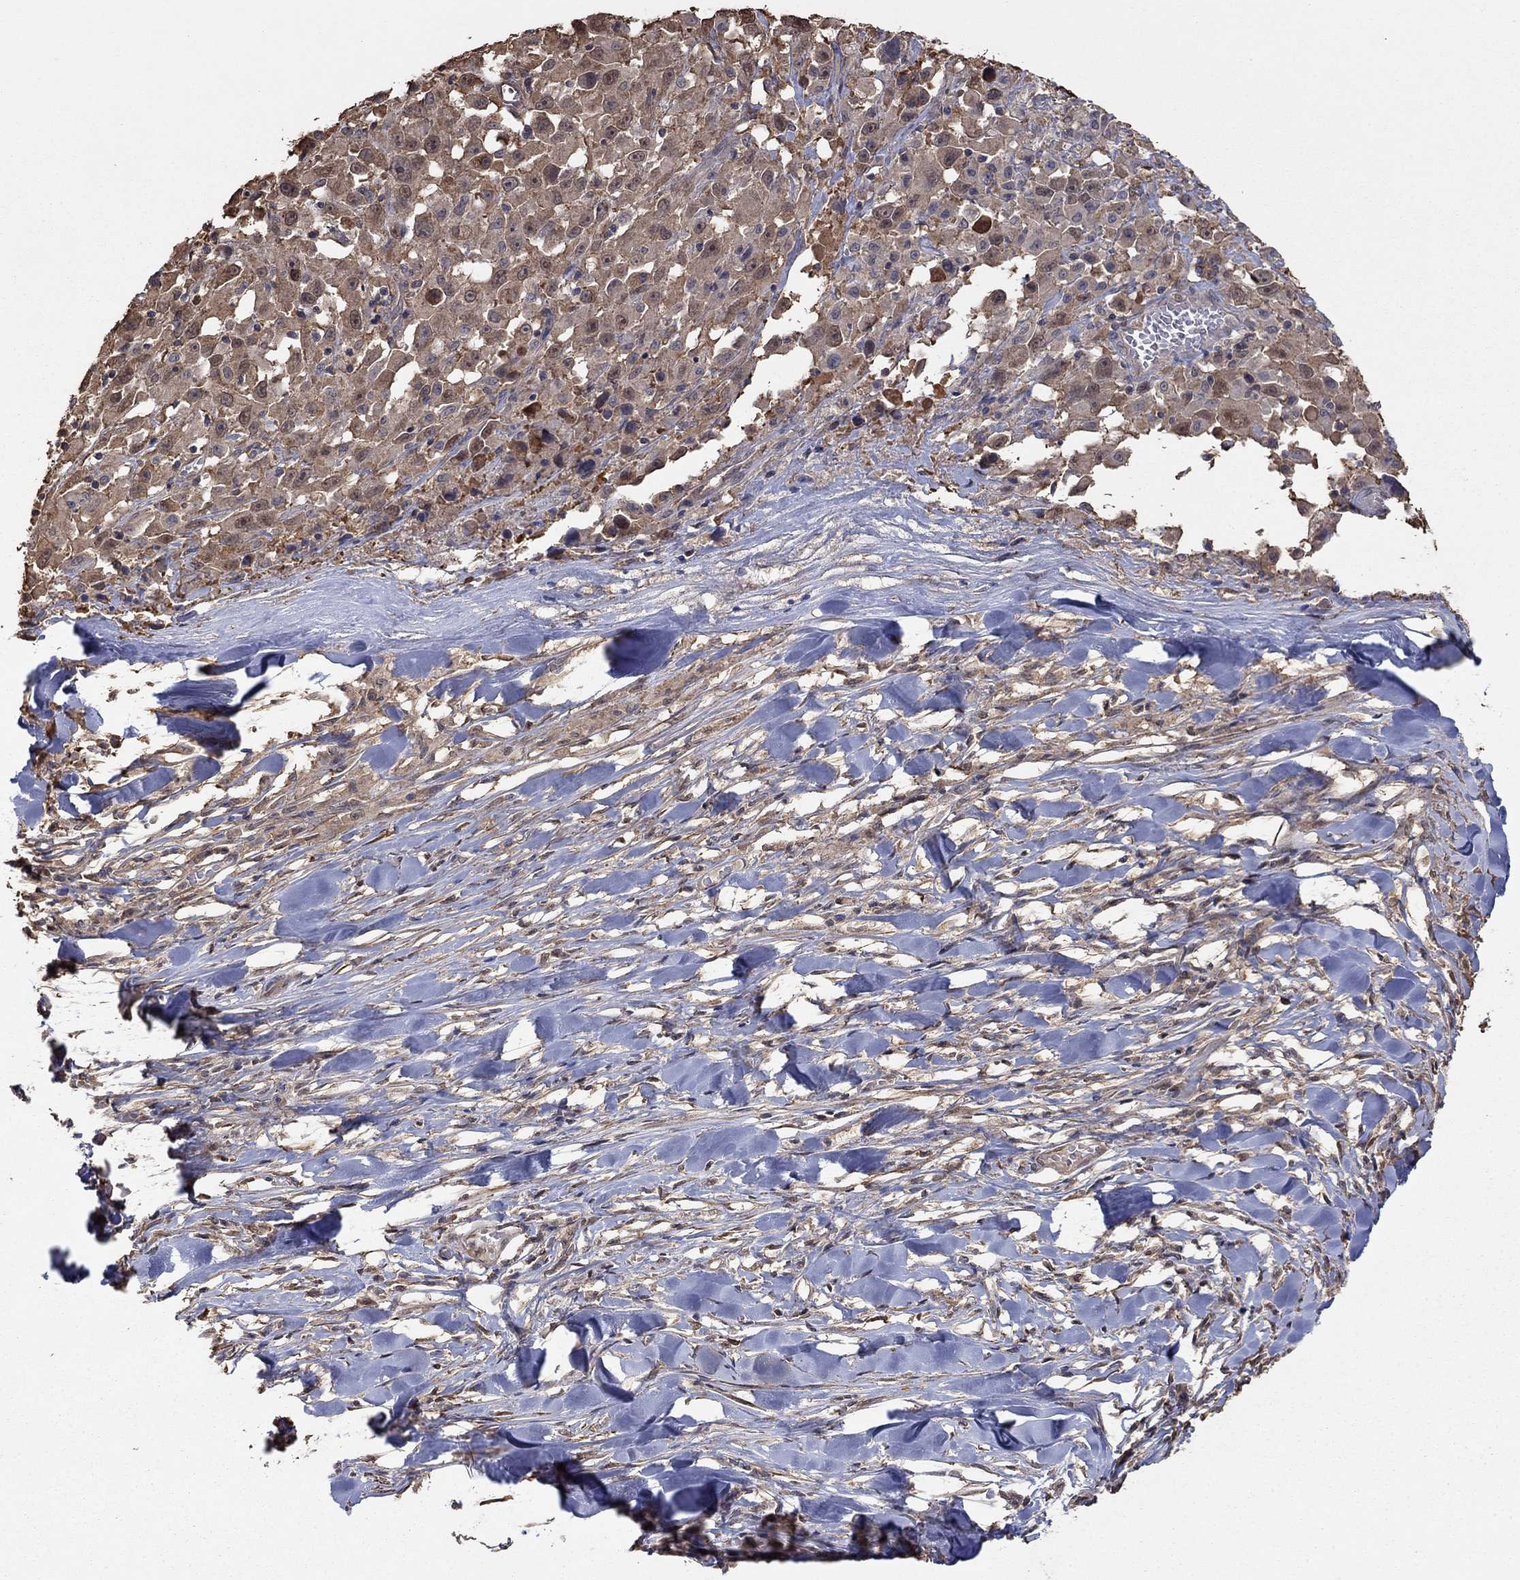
{"staining": {"intensity": "weak", "quantity": ">75%", "location": "cytoplasmic/membranous"}, "tissue": "melanoma", "cell_type": "Tumor cells", "image_type": "cancer", "snomed": [{"axis": "morphology", "description": "Malignant melanoma, Metastatic site"}, {"axis": "topography", "description": "Lymph node"}], "caption": "Immunohistochemical staining of human malignant melanoma (metastatic site) reveals weak cytoplasmic/membranous protein positivity in about >75% of tumor cells. (Stains: DAB in brown, nuclei in blue, Microscopy: brightfield microscopy at high magnification).", "gene": "RNF114", "patient": {"sex": "male", "age": 50}}